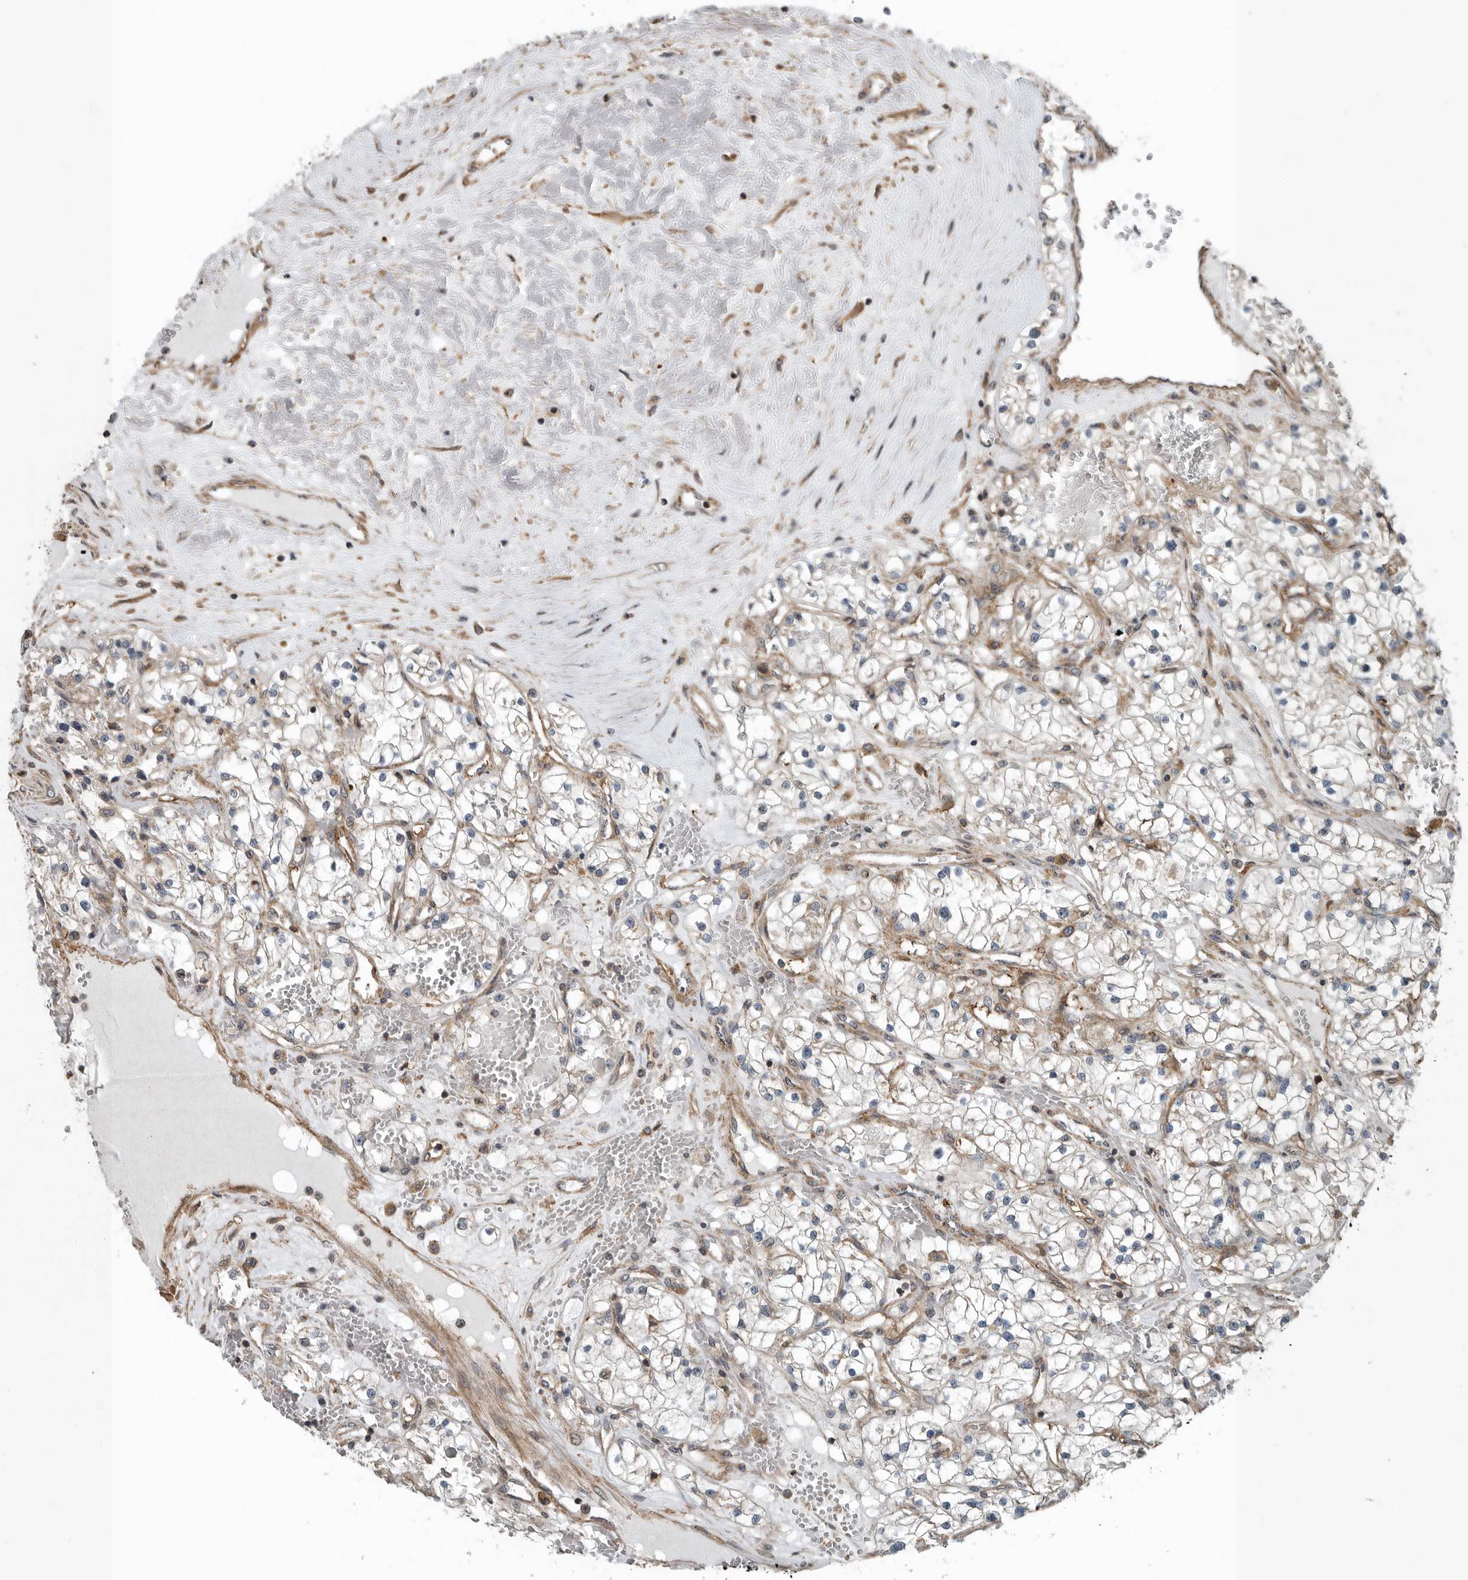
{"staining": {"intensity": "weak", "quantity": "<25%", "location": "cytoplasmic/membranous"}, "tissue": "renal cancer", "cell_type": "Tumor cells", "image_type": "cancer", "snomed": [{"axis": "morphology", "description": "Normal tissue, NOS"}, {"axis": "morphology", "description": "Adenocarcinoma, NOS"}, {"axis": "topography", "description": "Kidney"}], "caption": "High power microscopy micrograph of an immunohistochemistry photomicrograph of renal cancer (adenocarcinoma), revealing no significant expression in tumor cells. (Brightfield microscopy of DAB immunohistochemistry (IHC) at high magnification).", "gene": "AMFR", "patient": {"sex": "male", "age": 68}}